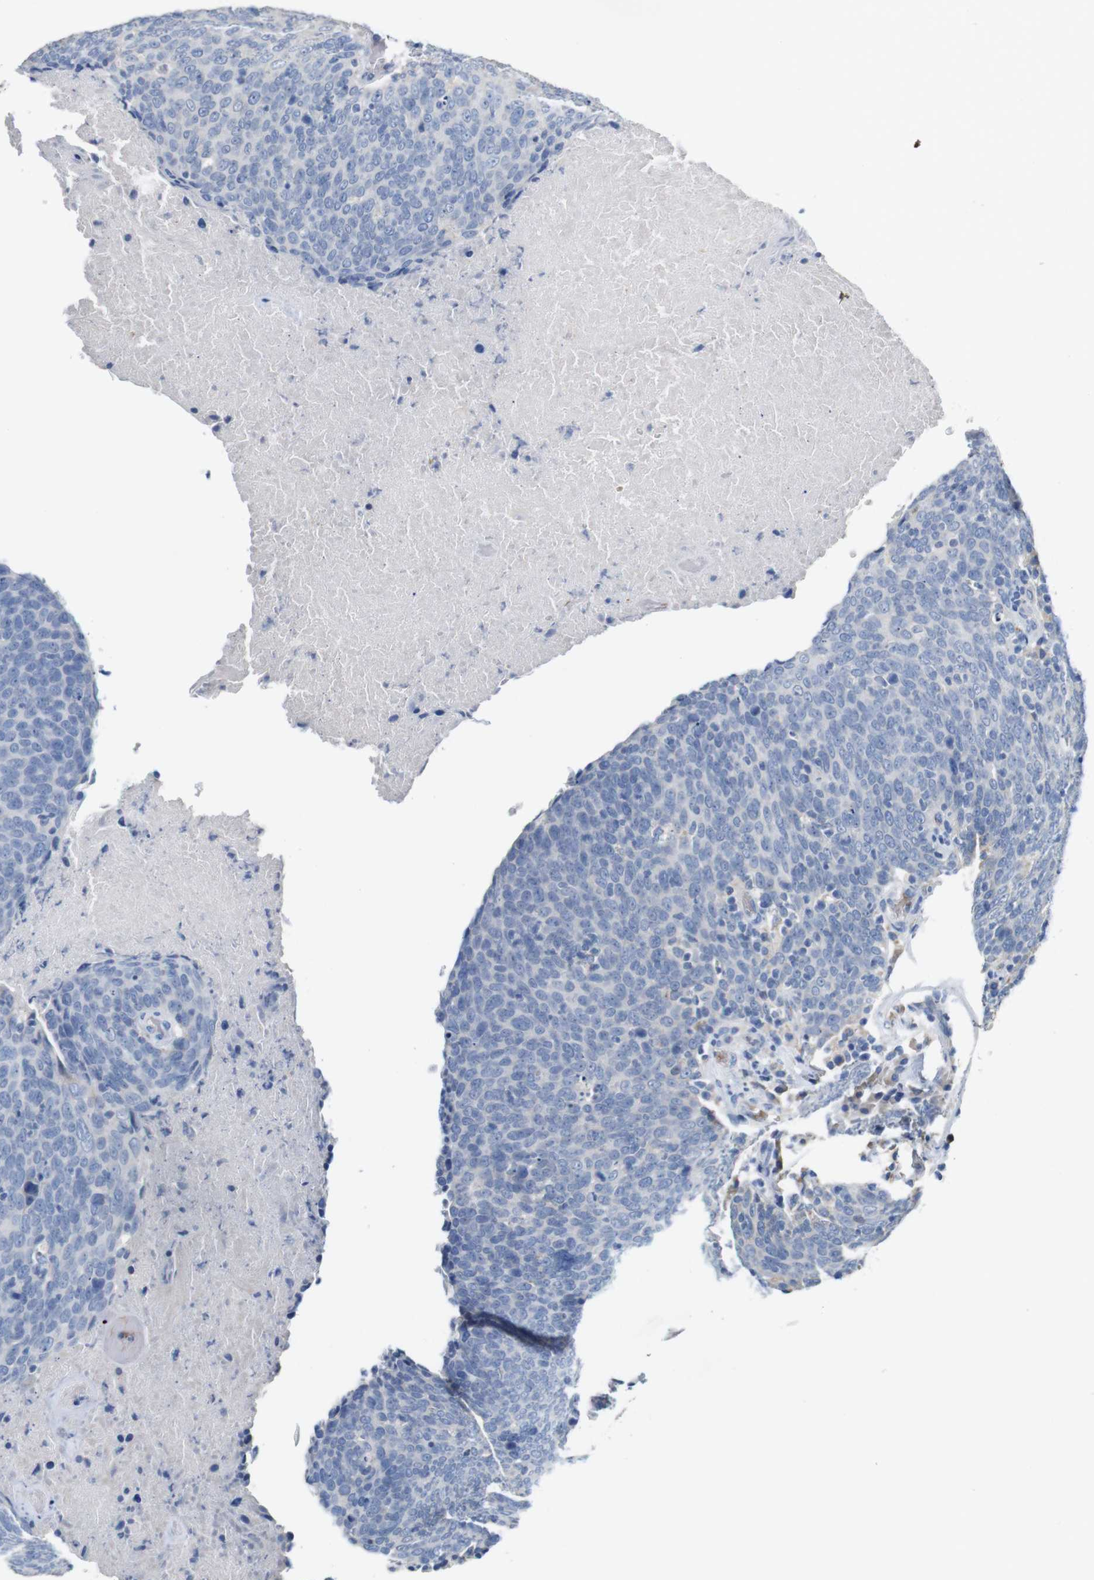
{"staining": {"intensity": "negative", "quantity": "none", "location": "none"}, "tissue": "head and neck cancer", "cell_type": "Tumor cells", "image_type": "cancer", "snomed": [{"axis": "morphology", "description": "Squamous cell carcinoma, NOS"}, {"axis": "morphology", "description": "Squamous cell carcinoma, metastatic, NOS"}, {"axis": "topography", "description": "Lymph node"}, {"axis": "topography", "description": "Head-Neck"}], "caption": "High magnification brightfield microscopy of head and neck cancer stained with DAB (brown) and counterstained with hematoxylin (blue): tumor cells show no significant positivity.", "gene": "IGSF8", "patient": {"sex": "male", "age": 62}}